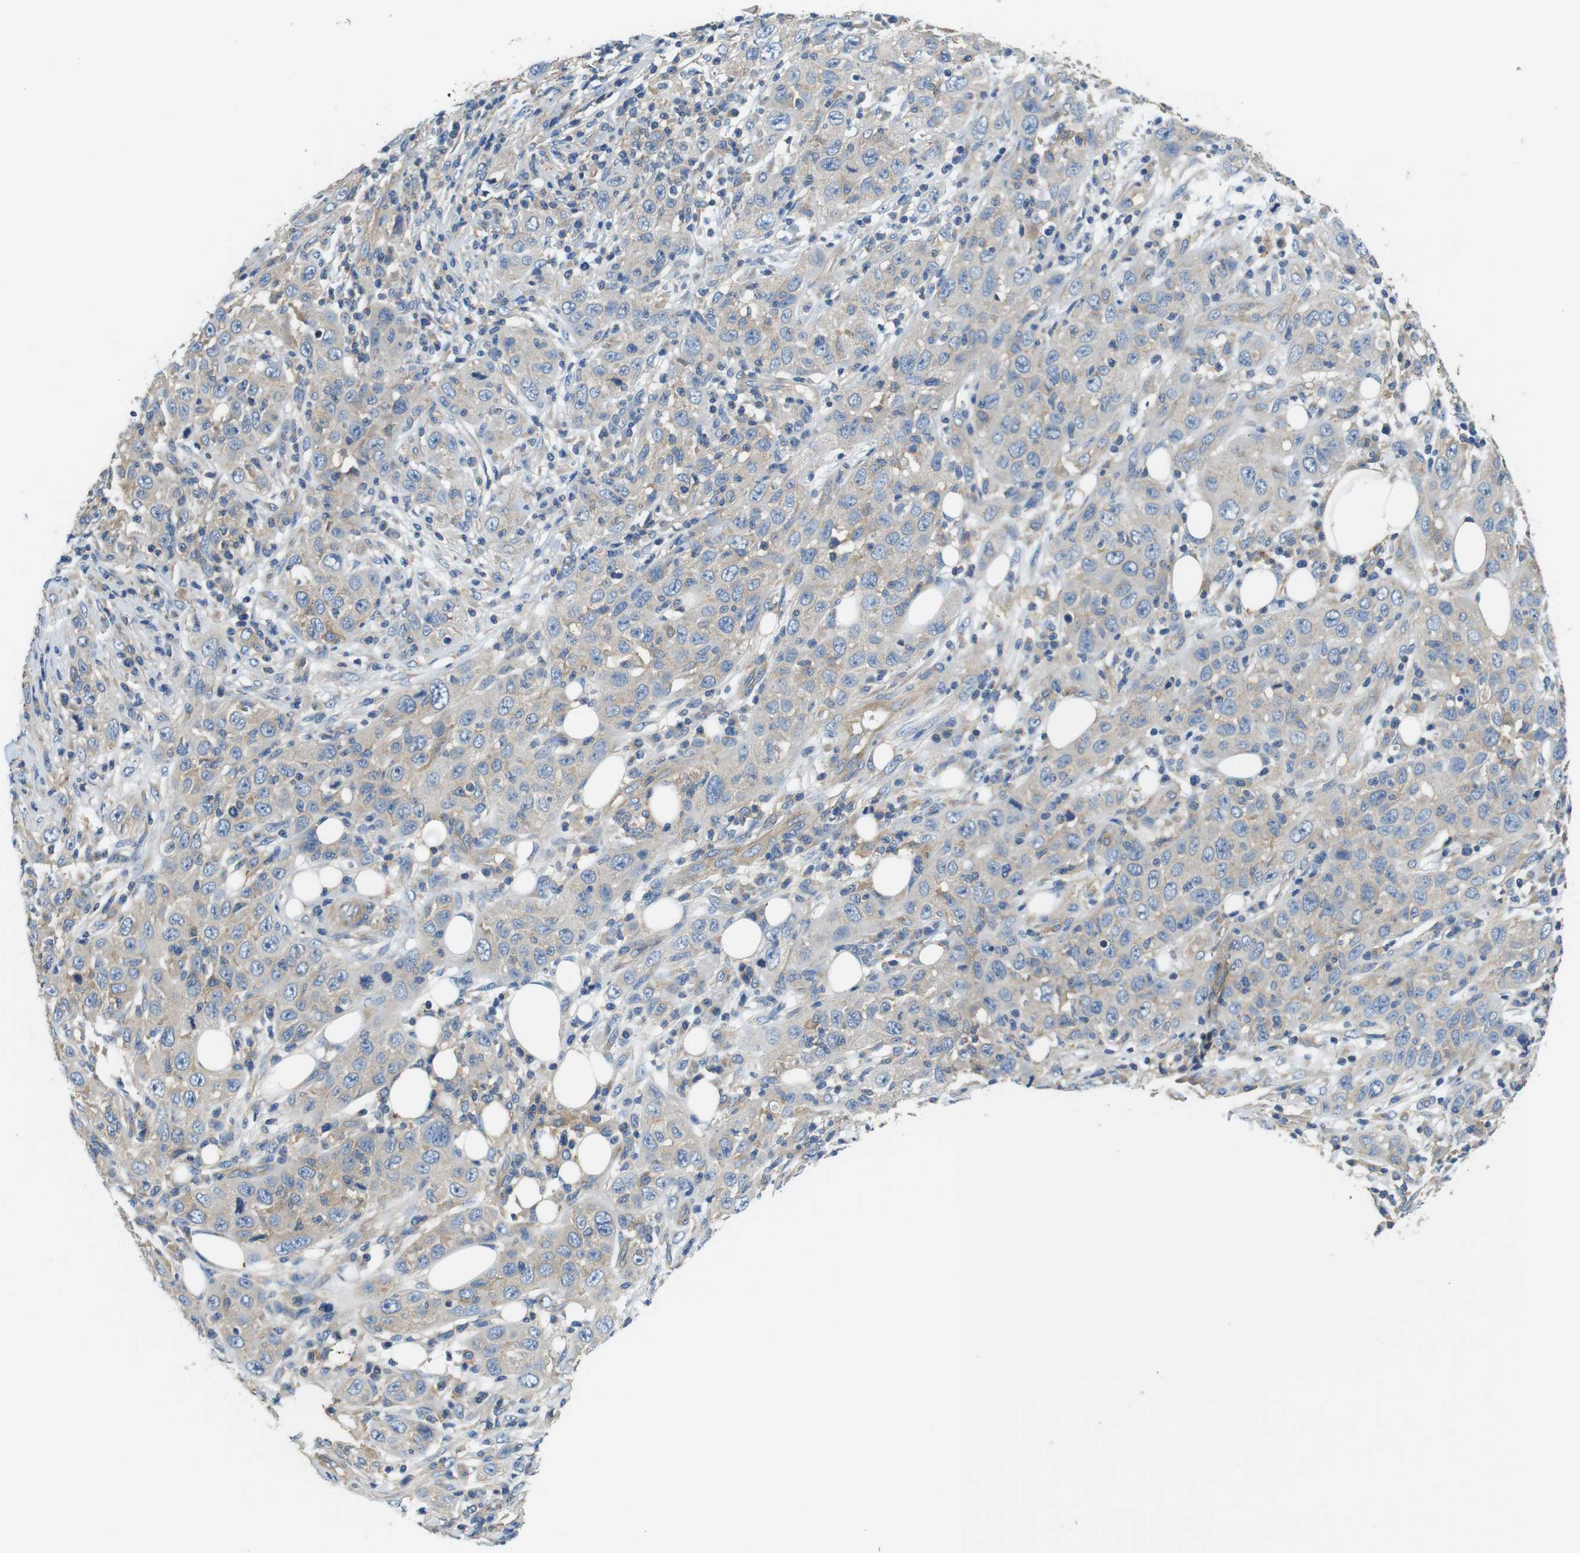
{"staining": {"intensity": "weak", "quantity": "25%-75%", "location": "cytoplasmic/membranous"}, "tissue": "skin cancer", "cell_type": "Tumor cells", "image_type": "cancer", "snomed": [{"axis": "morphology", "description": "Squamous cell carcinoma, NOS"}, {"axis": "topography", "description": "Skin"}], "caption": "There is low levels of weak cytoplasmic/membranous staining in tumor cells of skin cancer, as demonstrated by immunohistochemical staining (brown color).", "gene": "DENND4C", "patient": {"sex": "female", "age": 88}}